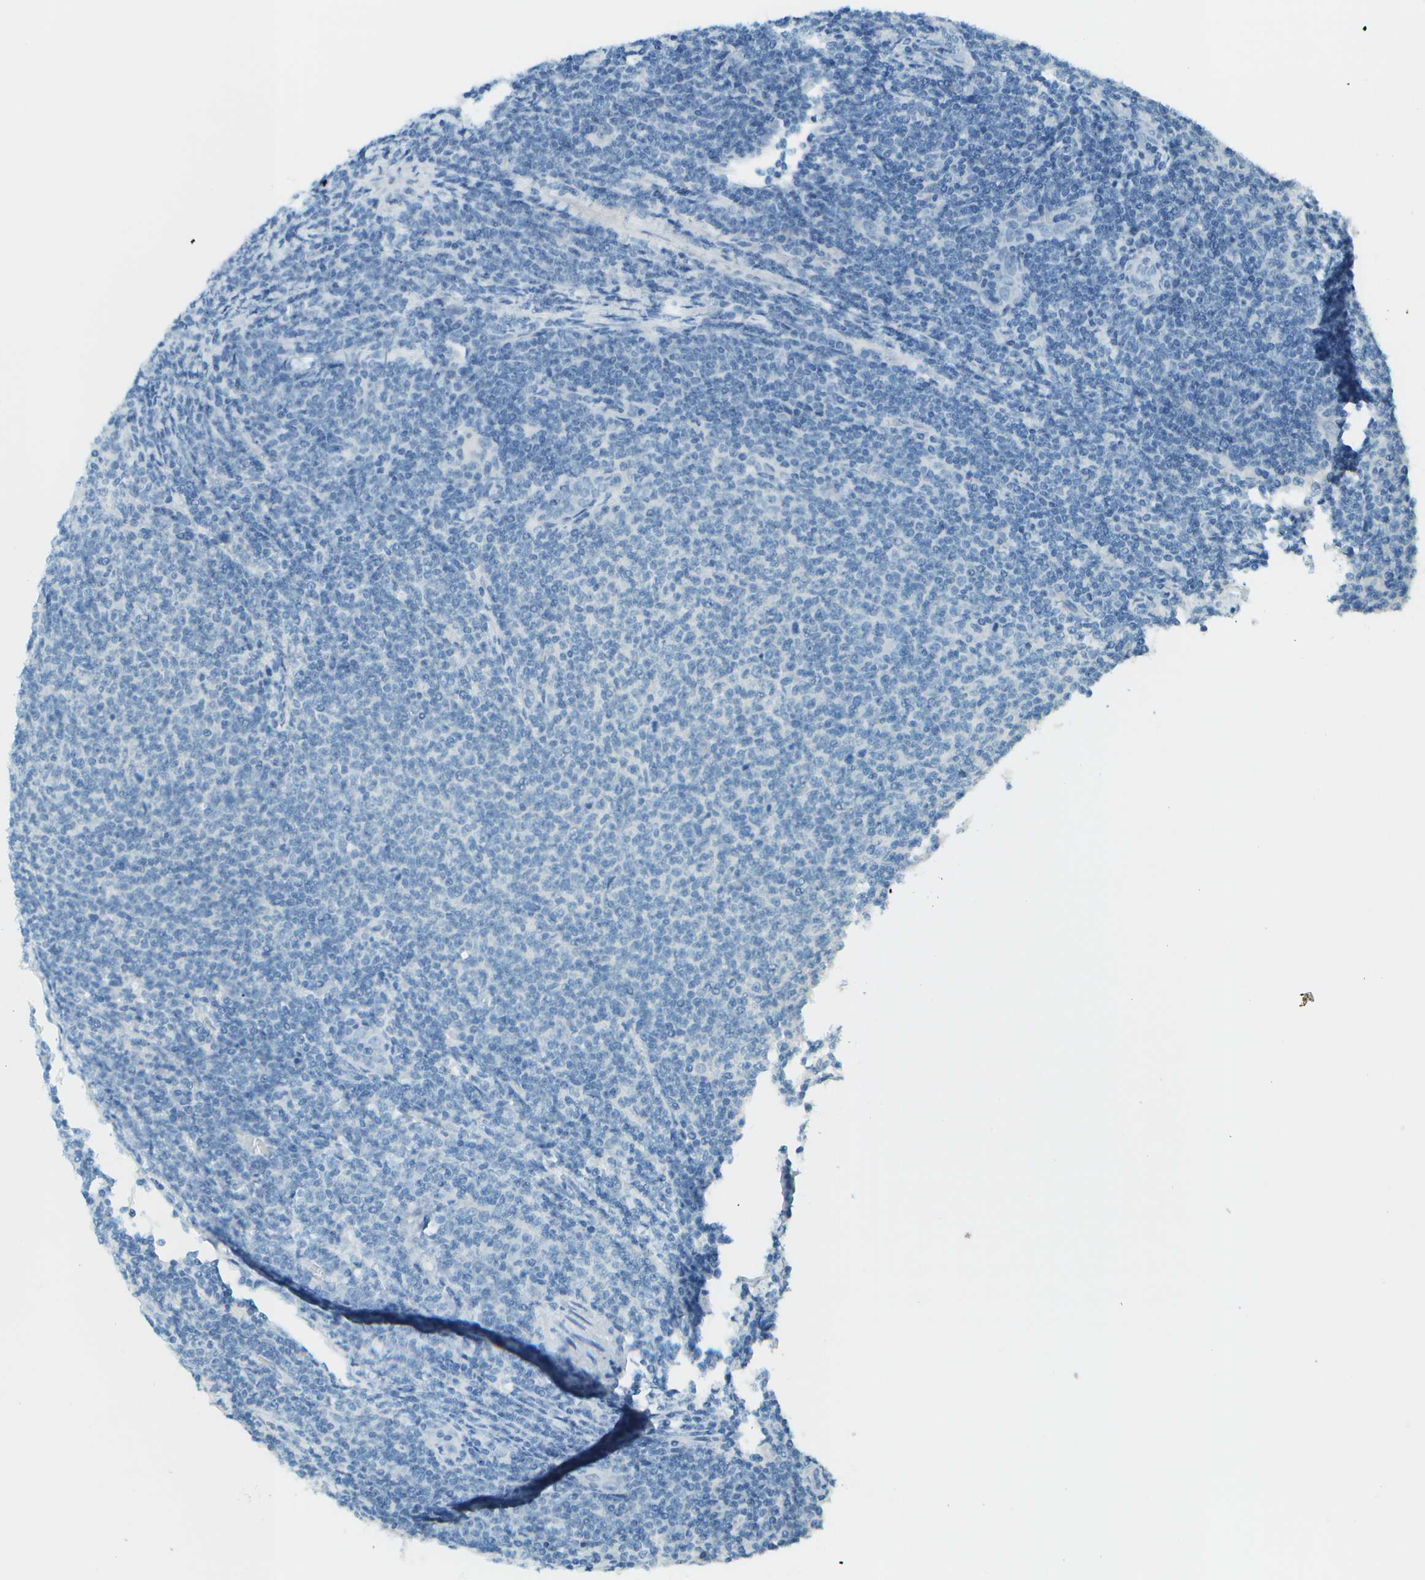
{"staining": {"intensity": "negative", "quantity": "none", "location": "none"}, "tissue": "lymphoma", "cell_type": "Tumor cells", "image_type": "cancer", "snomed": [{"axis": "morphology", "description": "Malignant lymphoma, non-Hodgkin's type, Low grade"}, {"axis": "topography", "description": "Lymph node"}], "caption": "The image displays no staining of tumor cells in low-grade malignant lymphoma, non-Hodgkin's type.", "gene": "LGI2", "patient": {"sex": "male", "age": 66}}